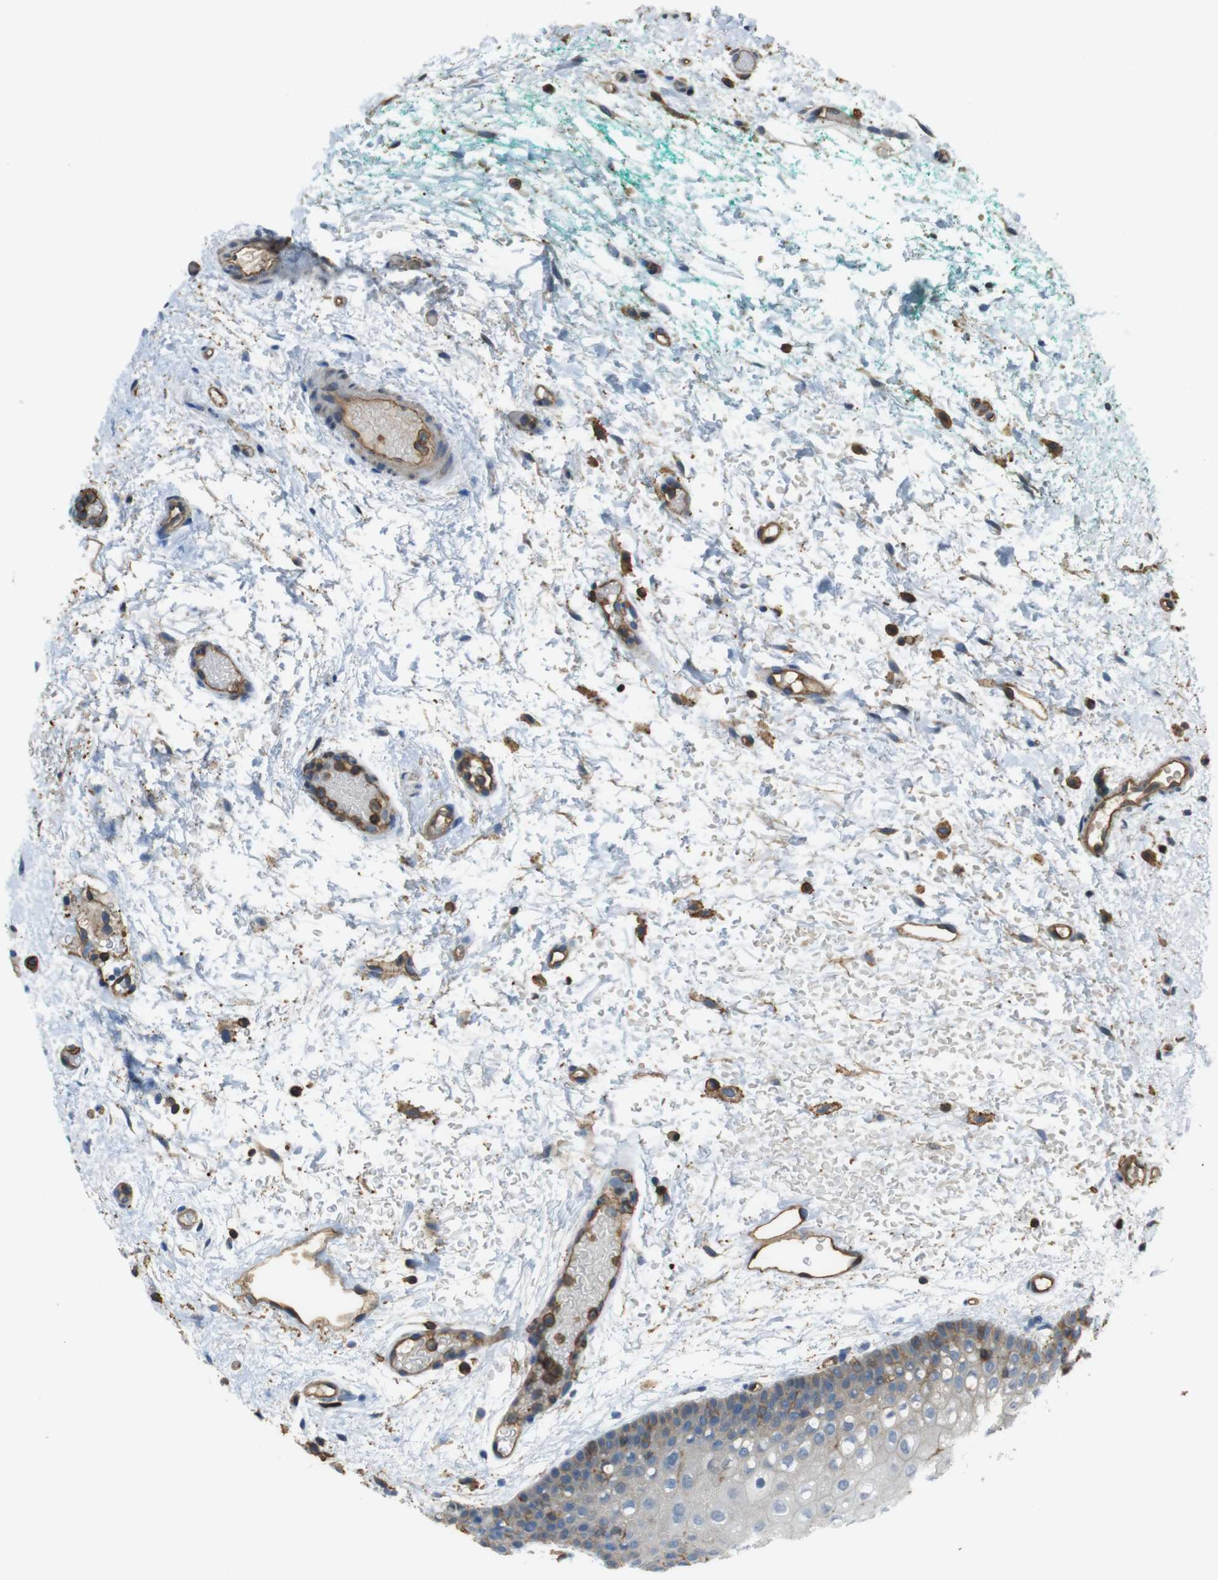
{"staining": {"intensity": "weak", "quantity": "<25%", "location": "cytoplasmic/membranous"}, "tissue": "oral mucosa", "cell_type": "Squamous epithelial cells", "image_type": "normal", "snomed": [{"axis": "morphology", "description": "Normal tissue, NOS"}, {"axis": "morphology", "description": "Squamous cell carcinoma, NOS"}, {"axis": "topography", "description": "Oral tissue"}, {"axis": "topography", "description": "Salivary gland"}, {"axis": "topography", "description": "Head-Neck"}], "caption": "The photomicrograph reveals no significant positivity in squamous epithelial cells of oral mucosa. (Stains: DAB (3,3'-diaminobenzidine) immunohistochemistry with hematoxylin counter stain, Microscopy: brightfield microscopy at high magnification).", "gene": "FCAR", "patient": {"sex": "female", "age": 62}}